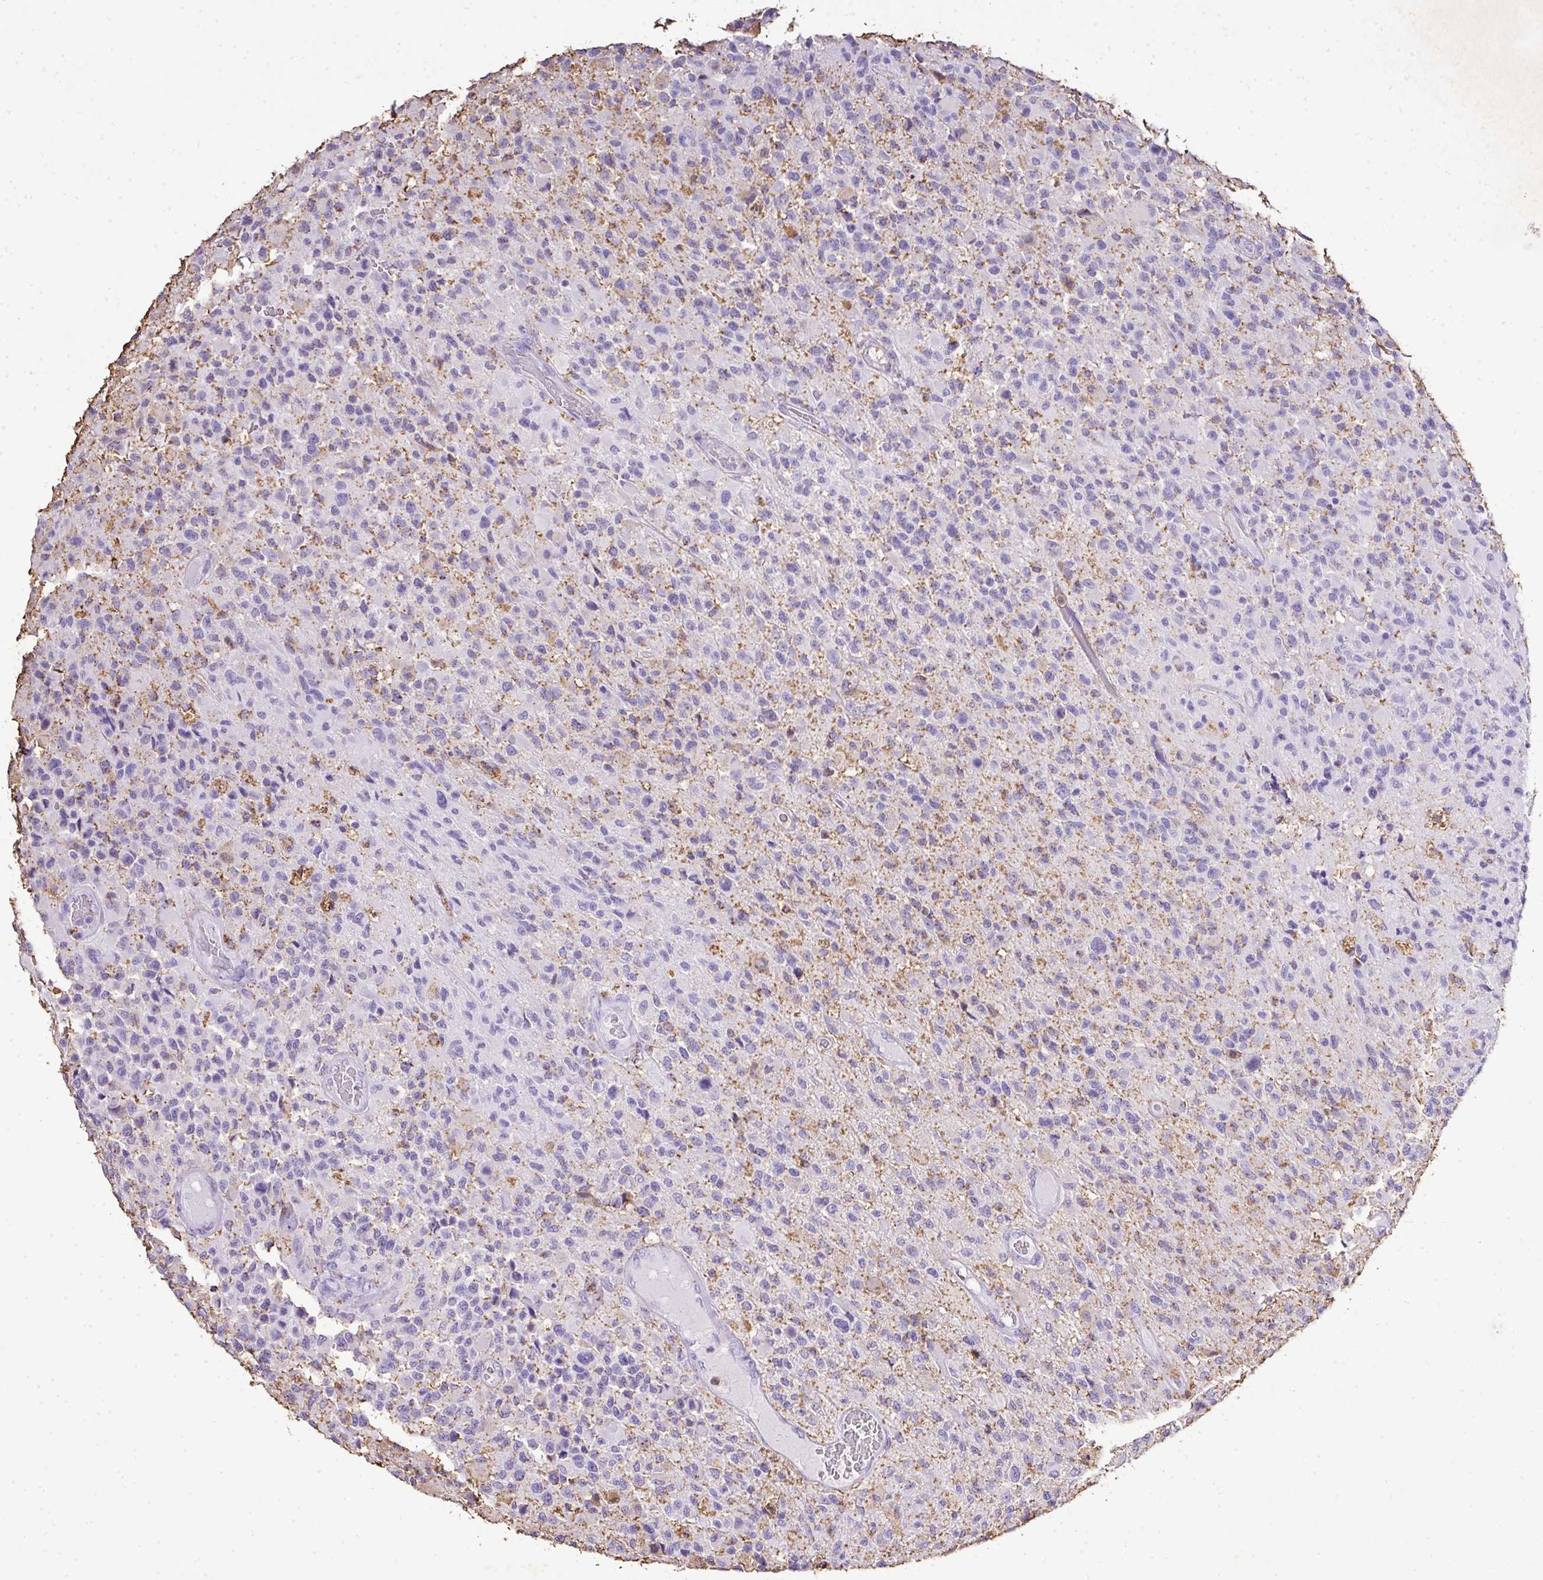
{"staining": {"intensity": "negative", "quantity": "none", "location": "none"}, "tissue": "glioma", "cell_type": "Tumor cells", "image_type": "cancer", "snomed": [{"axis": "morphology", "description": "Glioma, malignant, High grade"}, {"axis": "morphology", "description": "Glioblastoma, NOS"}, {"axis": "topography", "description": "Brain"}], "caption": "The histopathology image displays no staining of tumor cells in malignant glioma (high-grade).", "gene": "KCNJ11", "patient": {"sex": "male", "age": 60}}